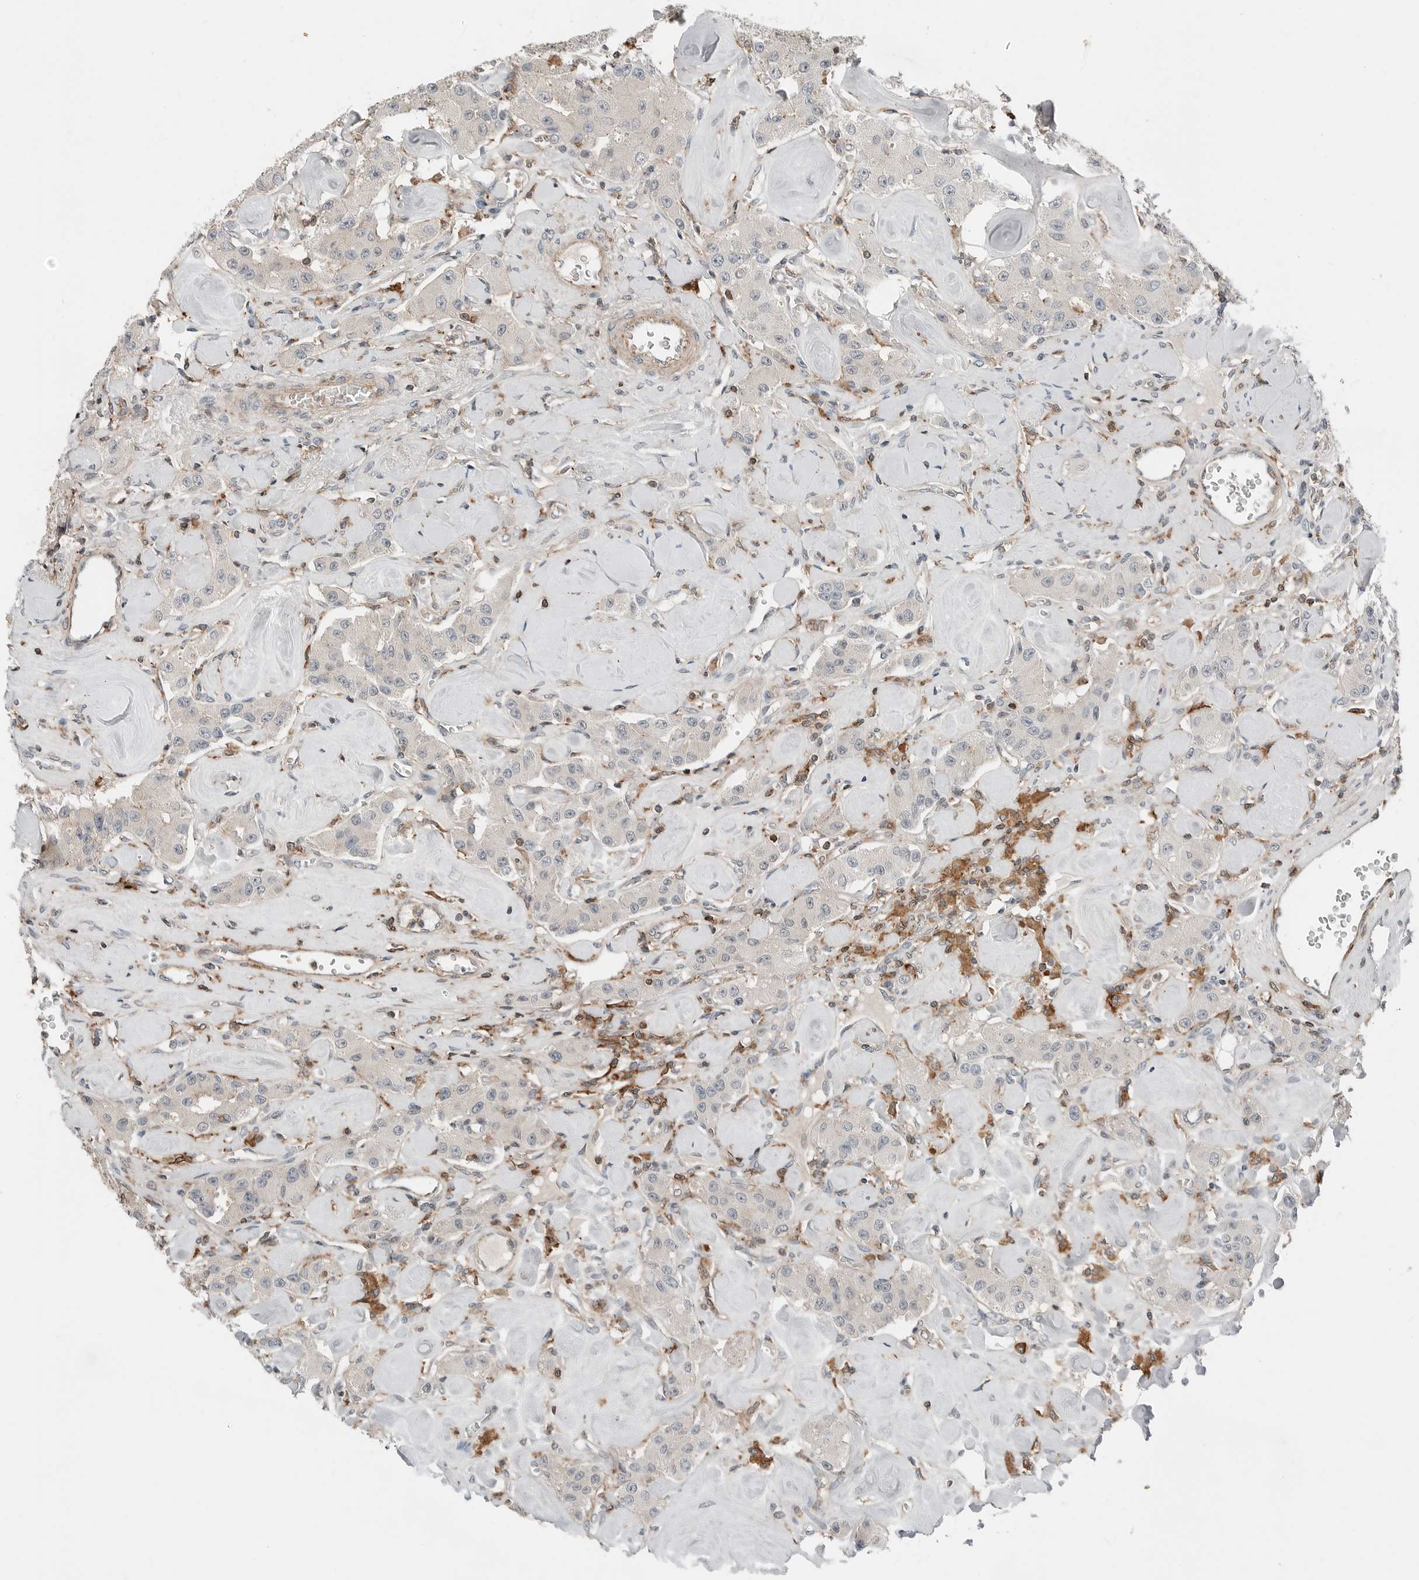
{"staining": {"intensity": "negative", "quantity": "none", "location": "none"}, "tissue": "carcinoid", "cell_type": "Tumor cells", "image_type": "cancer", "snomed": [{"axis": "morphology", "description": "Carcinoid, malignant, NOS"}, {"axis": "topography", "description": "Pancreas"}], "caption": "IHC of human carcinoid reveals no staining in tumor cells.", "gene": "LEFTY2", "patient": {"sex": "male", "age": 41}}